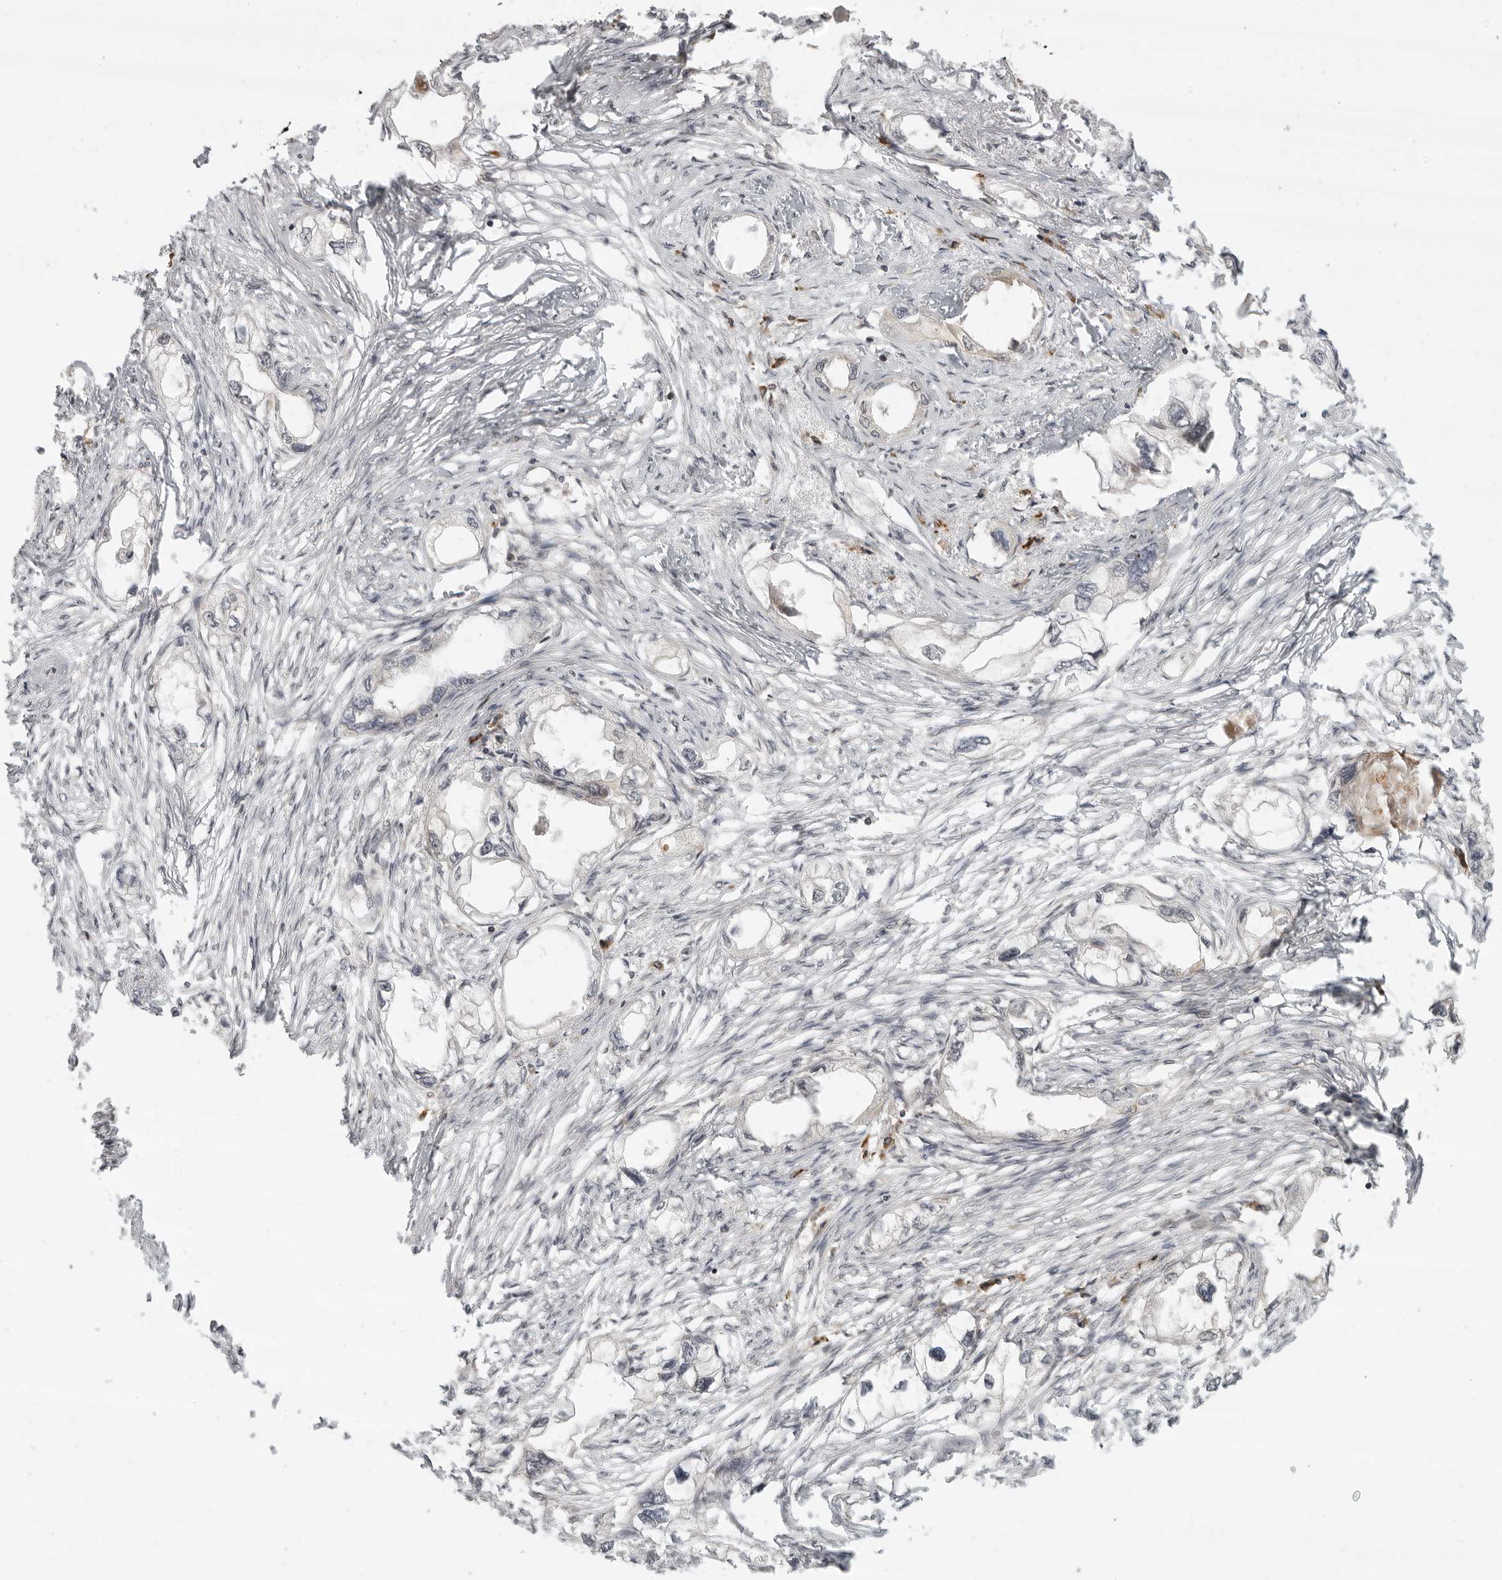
{"staining": {"intensity": "negative", "quantity": "none", "location": "none"}, "tissue": "endometrial cancer", "cell_type": "Tumor cells", "image_type": "cancer", "snomed": [{"axis": "morphology", "description": "Adenocarcinoma, NOS"}, {"axis": "morphology", "description": "Adenocarcinoma, metastatic, NOS"}, {"axis": "topography", "description": "Adipose tissue"}, {"axis": "topography", "description": "Endometrium"}], "caption": "IHC histopathology image of neoplastic tissue: metastatic adenocarcinoma (endometrial) stained with DAB (3,3'-diaminobenzidine) exhibits no significant protein expression in tumor cells.", "gene": "PRRC2A", "patient": {"sex": "female", "age": 67}}